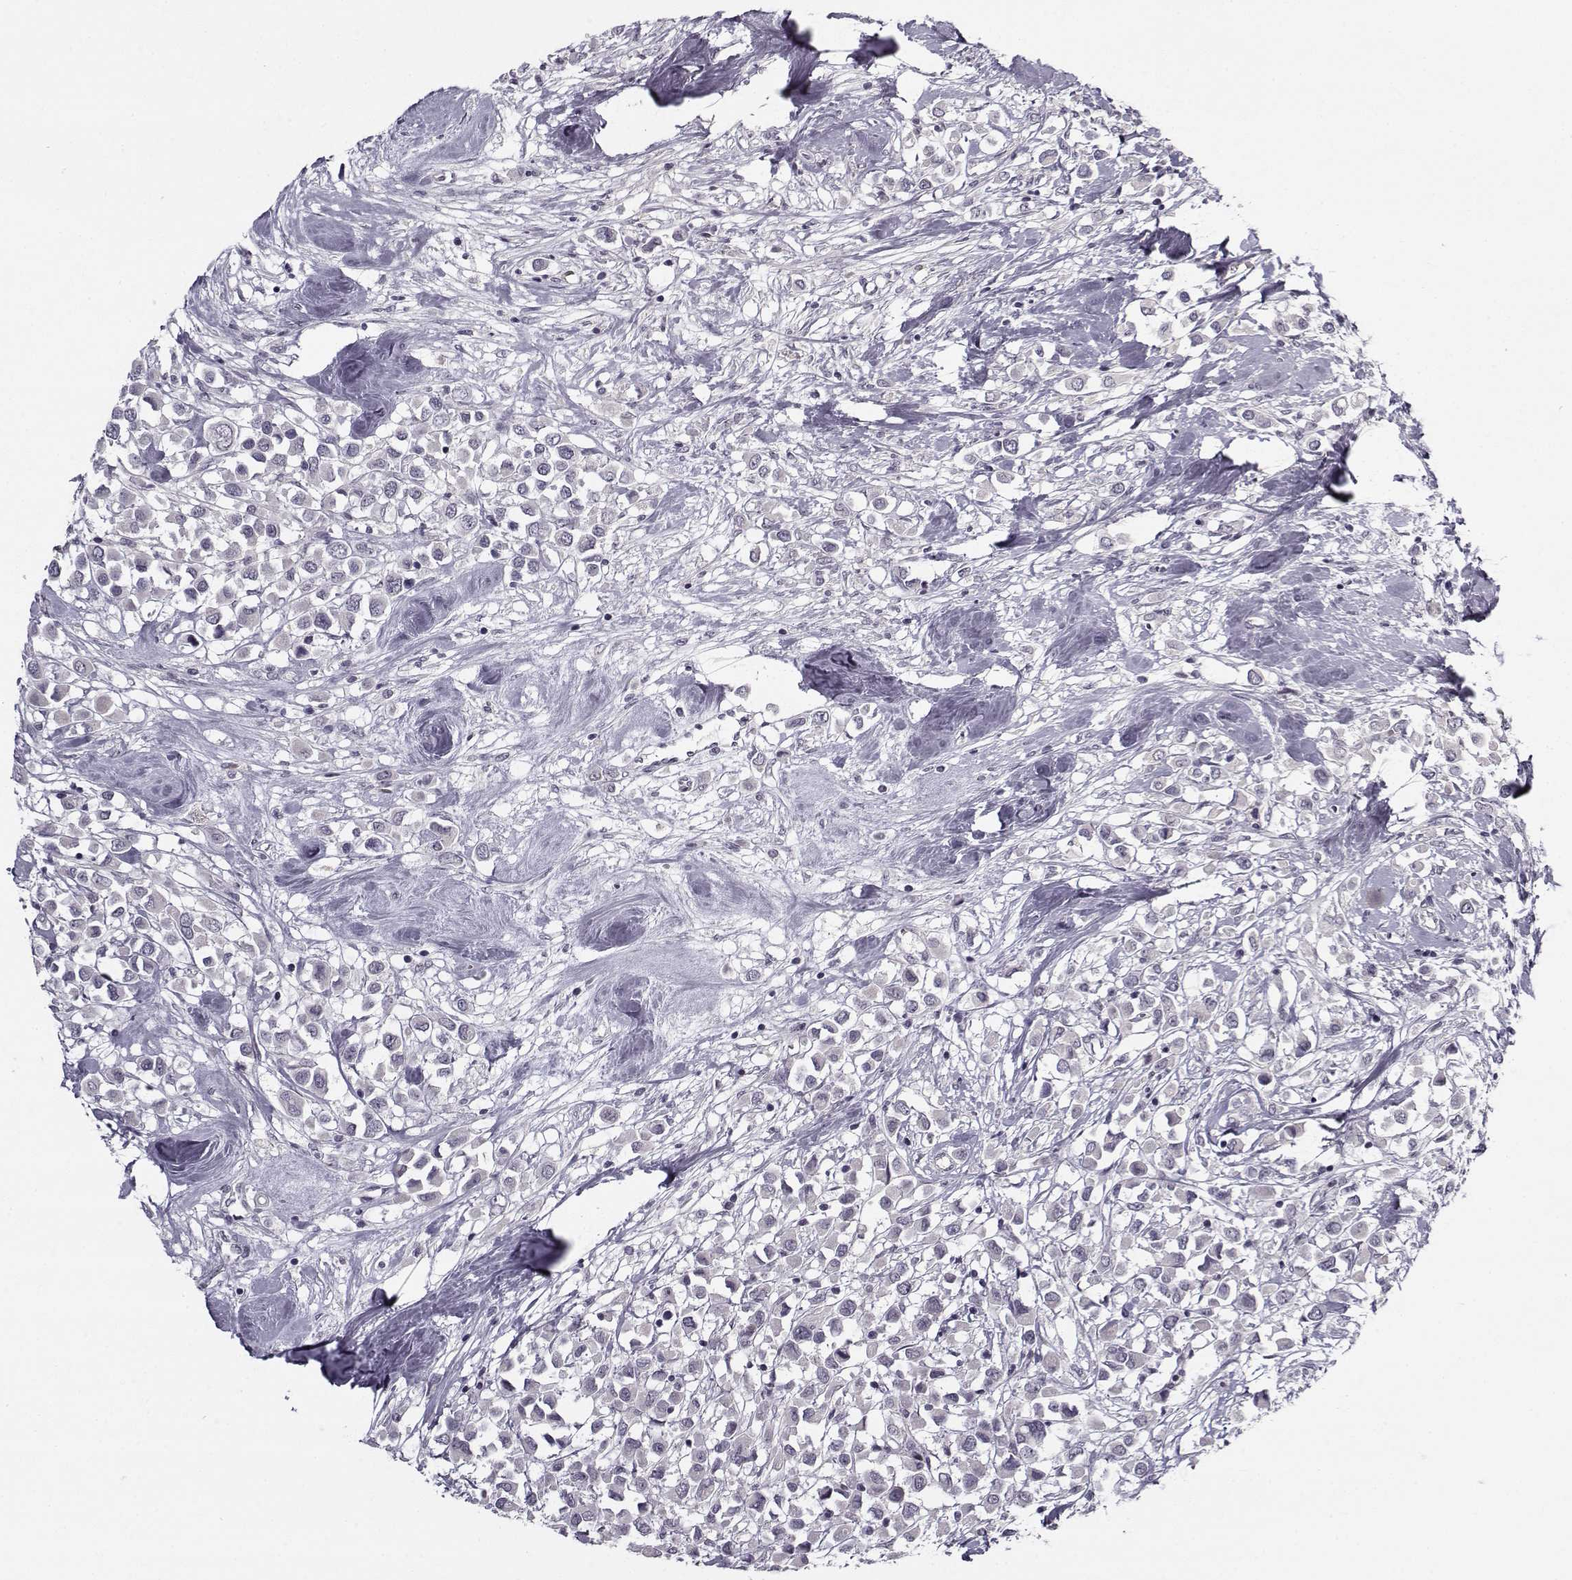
{"staining": {"intensity": "negative", "quantity": "none", "location": "none"}, "tissue": "breast cancer", "cell_type": "Tumor cells", "image_type": "cancer", "snomed": [{"axis": "morphology", "description": "Duct carcinoma"}, {"axis": "topography", "description": "Breast"}], "caption": "Immunohistochemistry histopathology image of neoplastic tissue: breast invasive ductal carcinoma stained with DAB exhibits no significant protein positivity in tumor cells.", "gene": "SNCA", "patient": {"sex": "female", "age": 61}}